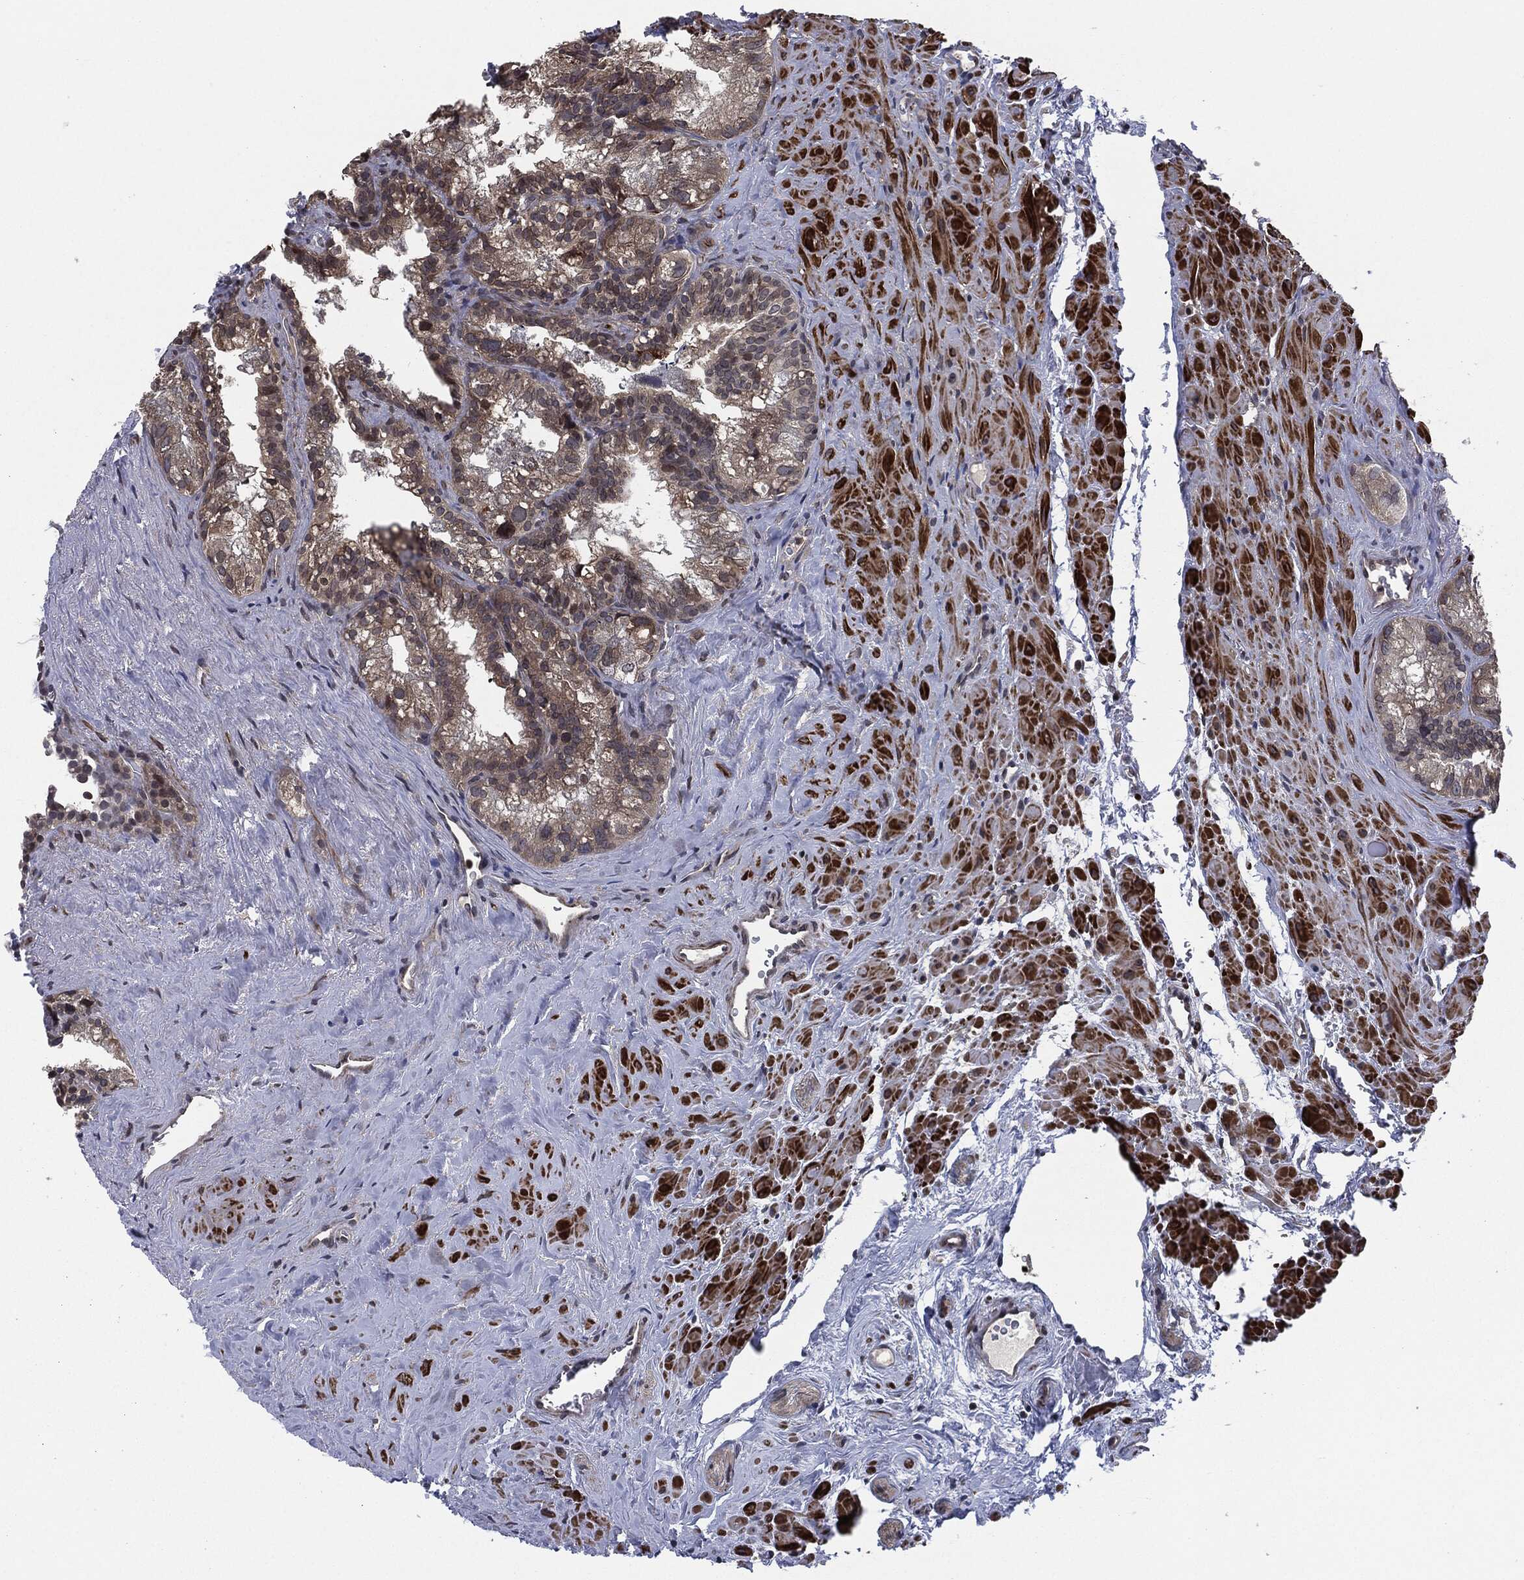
{"staining": {"intensity": "weak", "quantity": "25%-75%", "location": "cytoplasmic/membranous"}, "tissue": "seminal vesicle", "cell_type": "Glandular cells", "image_type": "normal", "snomed": [{"axis": "morphology", "description": "Normal tissue, NOS"}, {"axis": "topography", "description": "Seminal veicle"}], "caption": "This histopathology image displays benign seminal vesicle stained with immunohistochemistry (IHC) to label a protein in brown. The cytoplasmic/membranous of glandular cells show weak positivity for the protein. Nuclei are counter-stained blue.", "gene": "UBR1", "patient": {"sex": "male", "age": 72}}